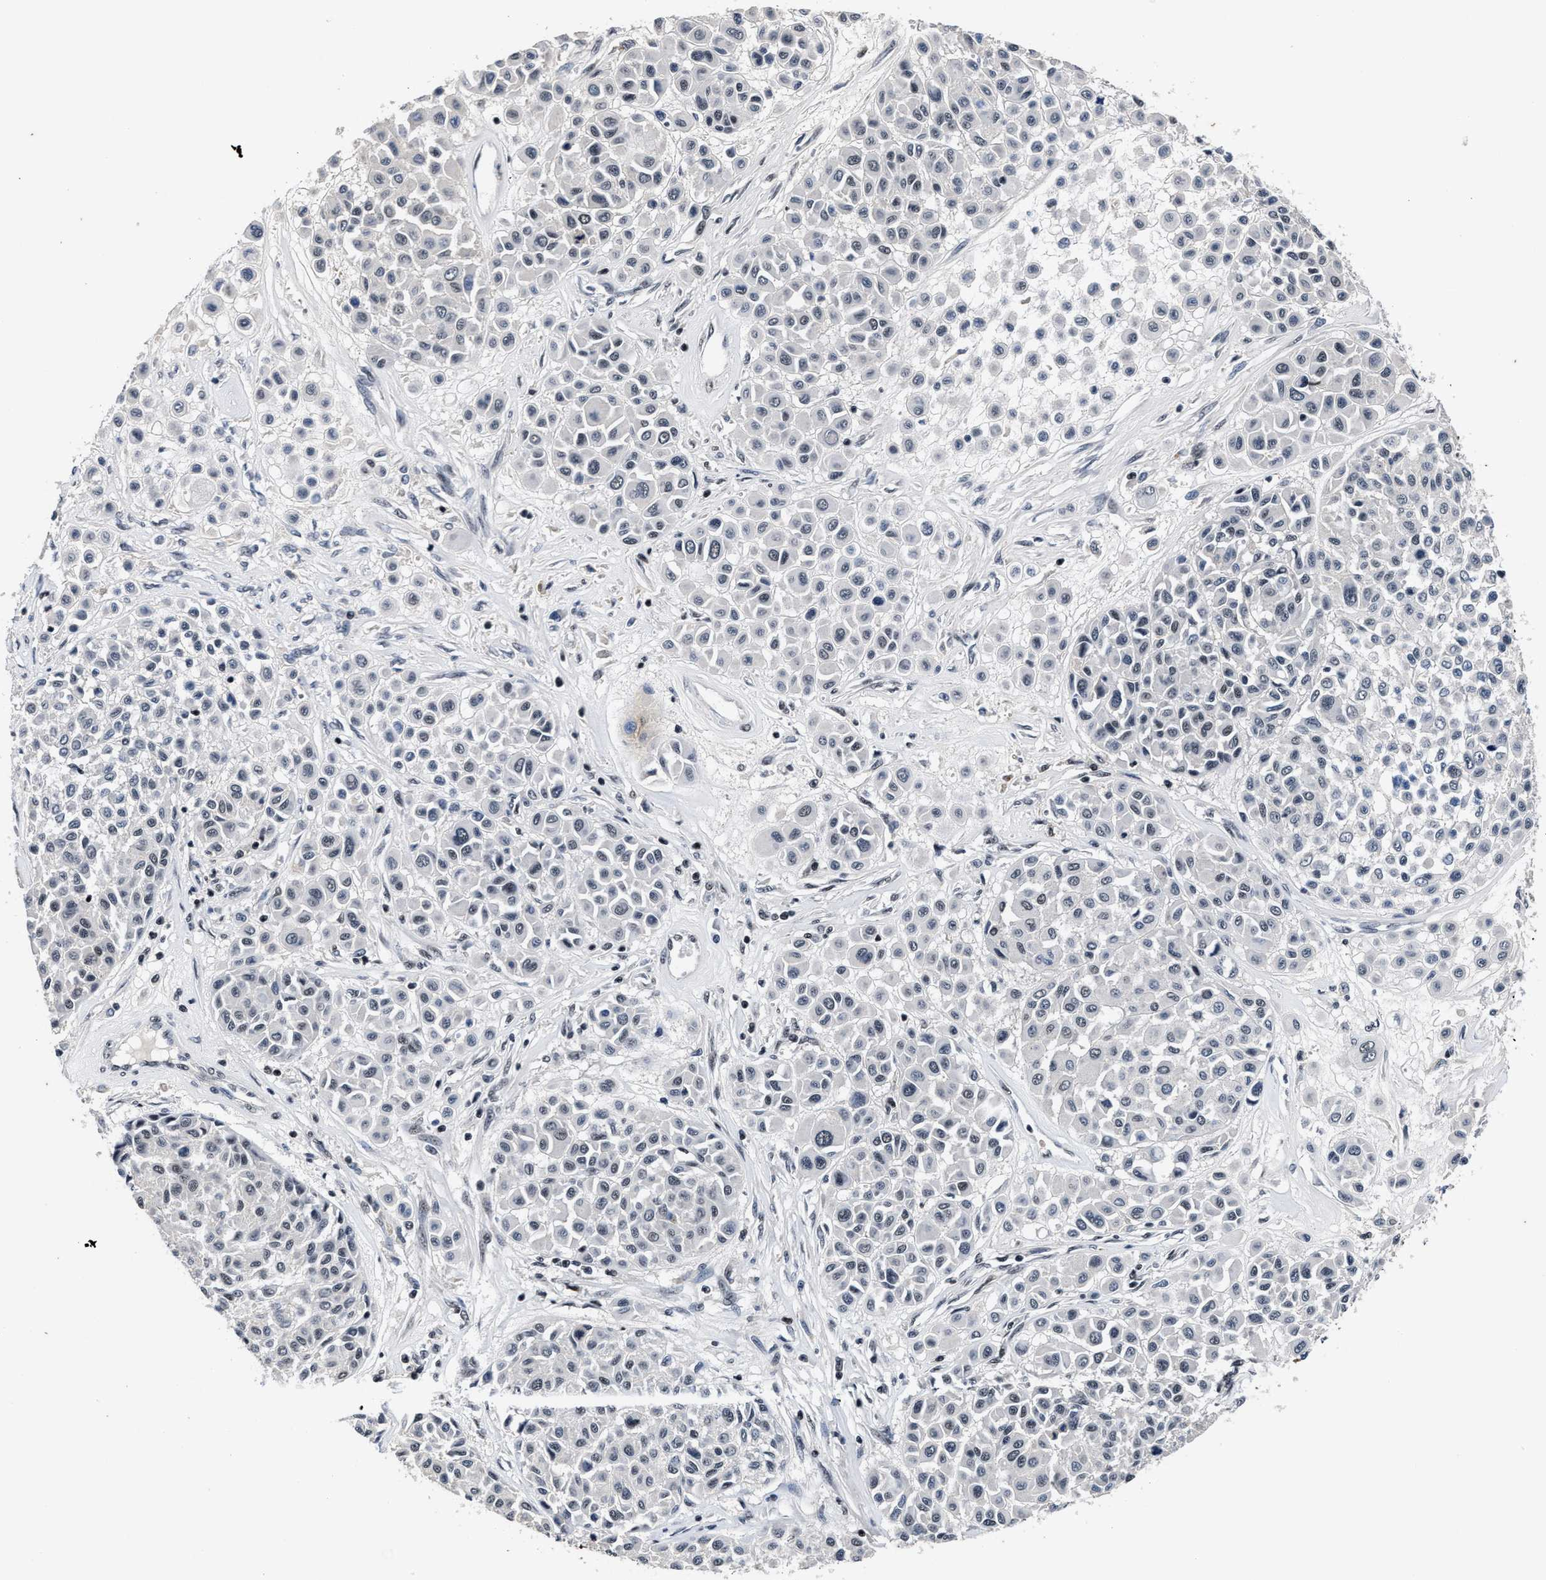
{"staining": {"intensity": "negative", "quantity": "none", "location": "none"}, "tissue": "melanoma", "cell_type": "Tumor cells", "image_type": "cancer", "snomed": [{"axis": "morphology", "description": "Malignant melanoma, Metastatic site"}, {"axis": "topography", "description": "Soft tissue"}], "caption": "Human malignant melanoma (metastatic site) stained for a protein using IHC exhibits no staining in tumor cells.", "gene": "ZNF233", "patient": {"sex": "male", "age": 41}}